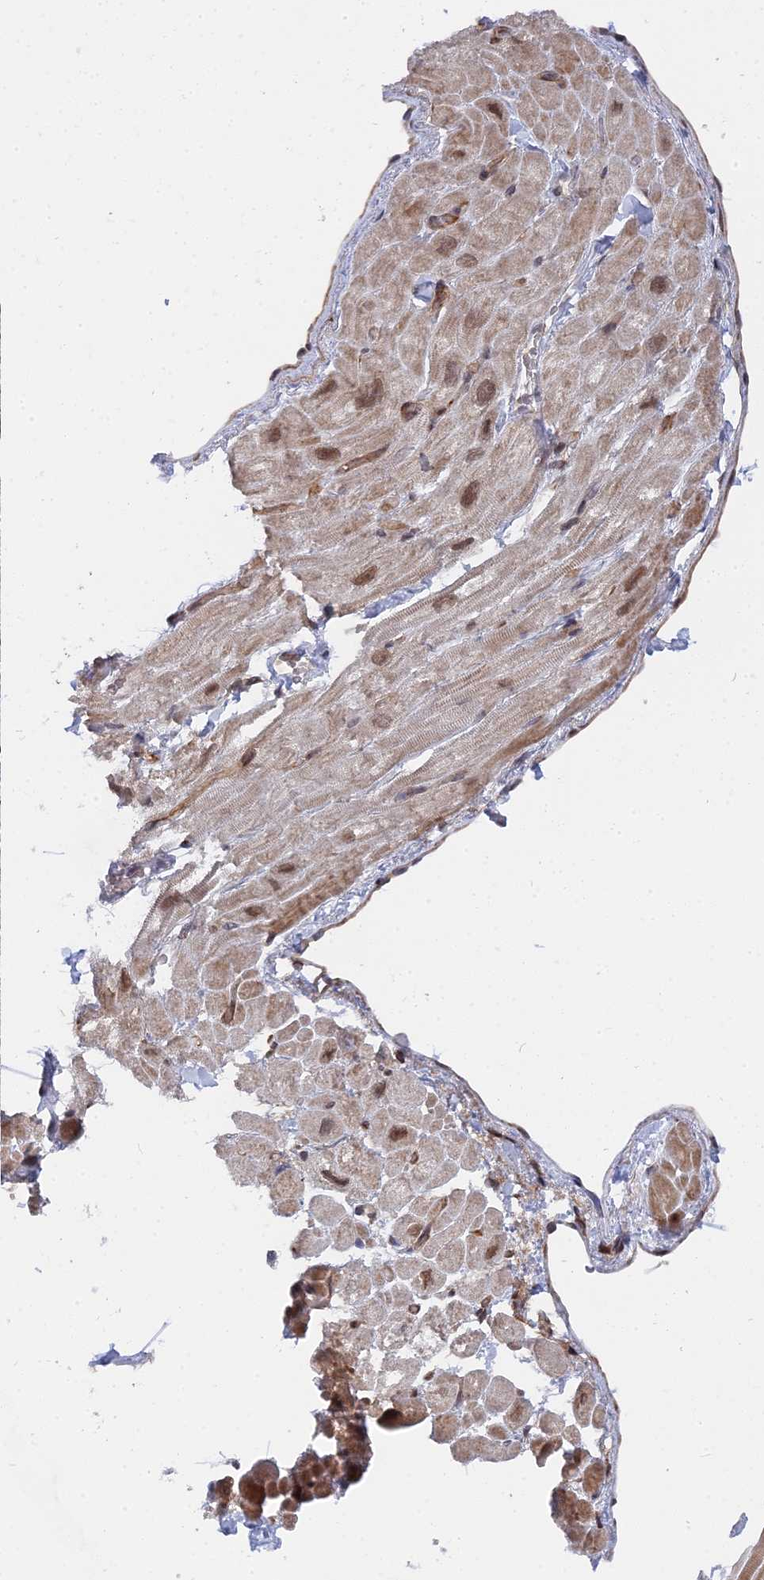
{"staining": {"intensity": "moderate", "quantity": "<25%", "location": "cytoplasmic/membranous,nuclear"}, "tissue": "heart muscle", "cell_type": "Cardiomyocytes", "image_type": "normal", "snomed": [{"axis": "morphology", "description": "Normal tissue, NOS"}, {"axis": "topography", "description": "Heart"}], "caption": "Protein analysis of benign heart muscle demonstrates moderate cytoplasmic/membranous,nuclear expression in about <25% of cardiomyocytes. (DAB IHC, brown staining for protein, blue staining for nuclei).", "gene": "CCDC85A", "patient": {"sex": "male", "age": 65}}